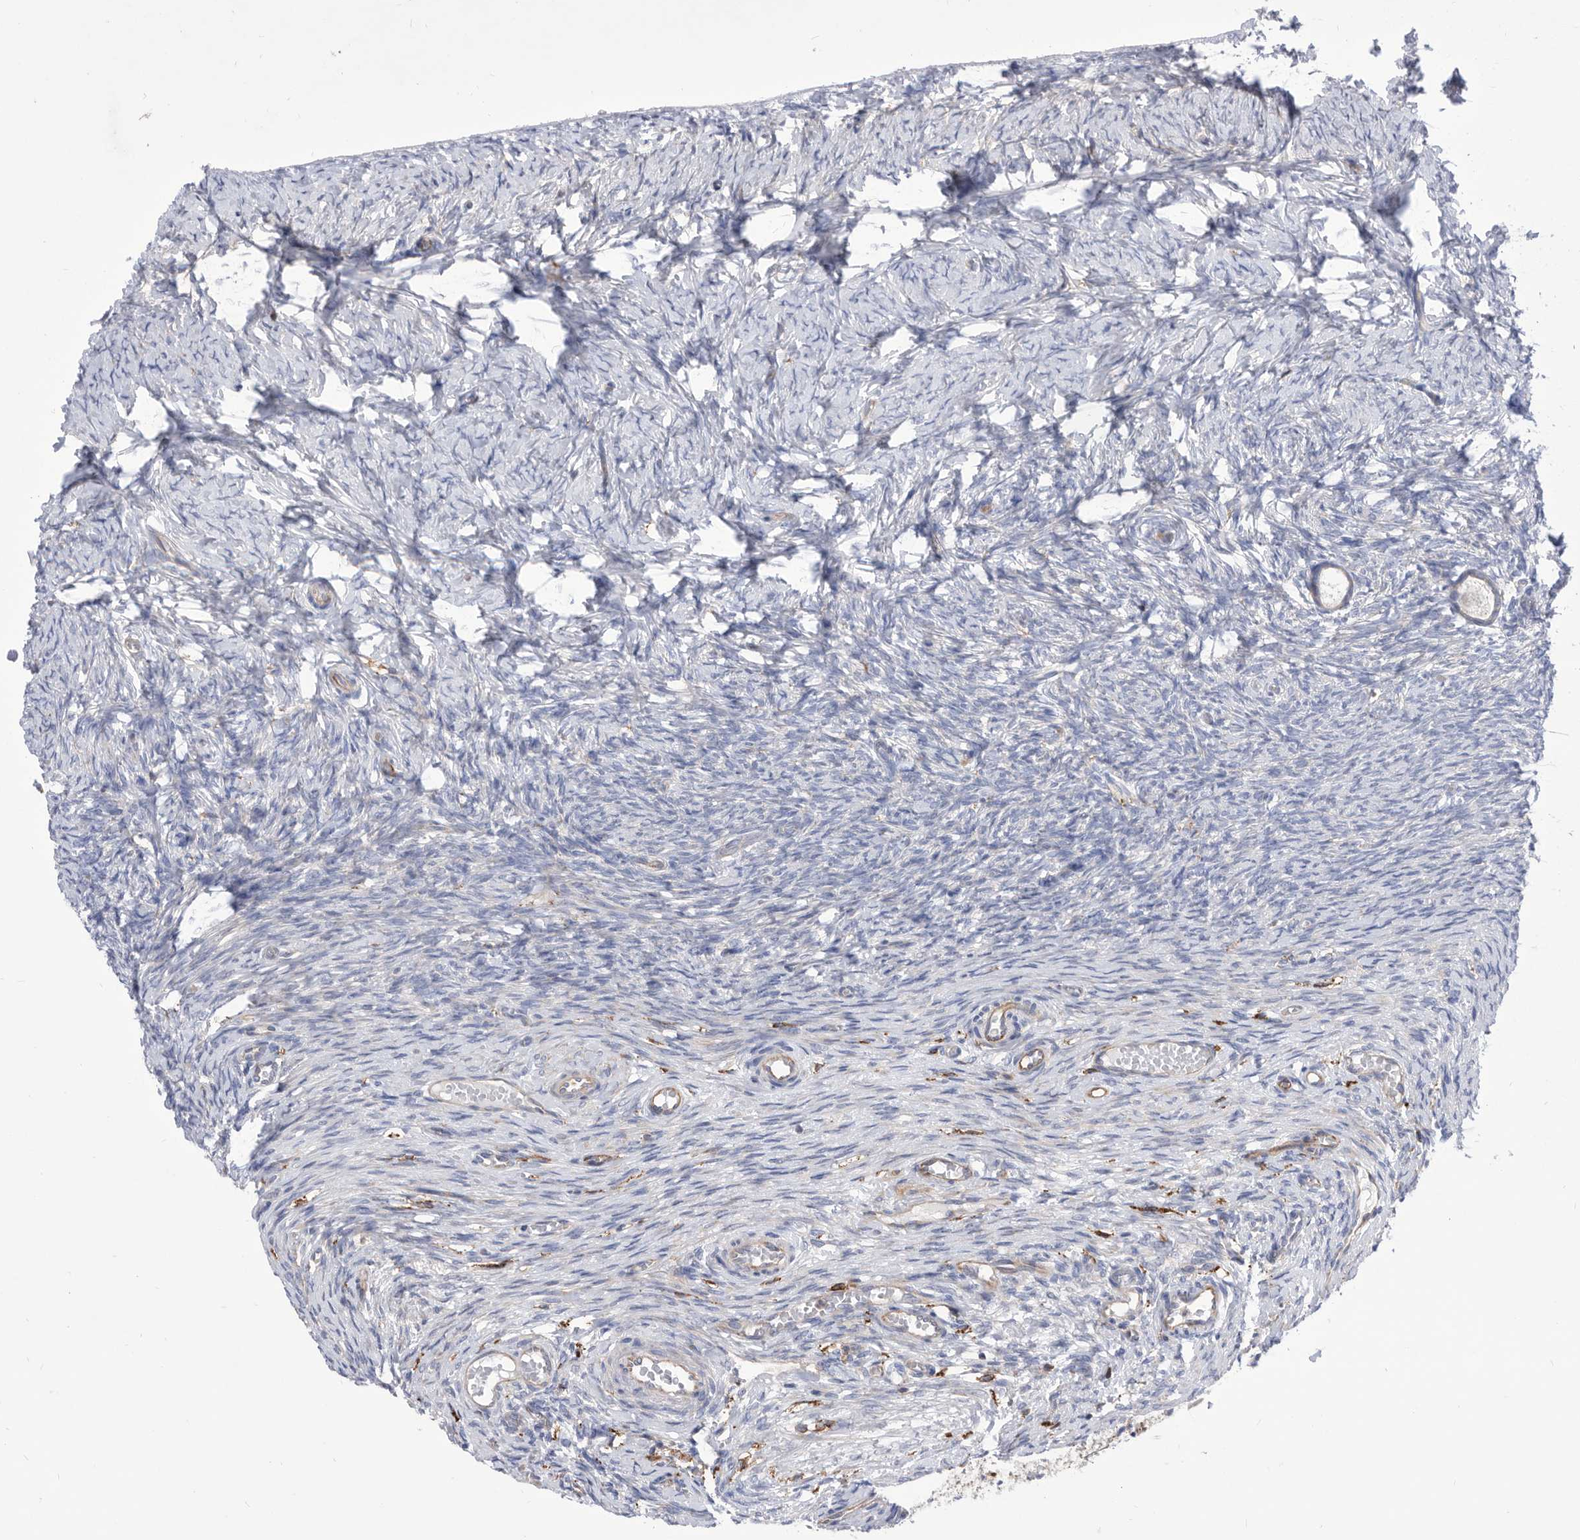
{"staining": {"intensity": "negative", "quantity": "none", "location": "none"}, "tissue": "ovary", "cell_type": "Follicle cells", "image_type": "normal", "snomed": [{"axis": "morphology", "description": "Adenocarcinoma, NOS"}, {"axis": "topography", "description": "Endometrium"}], "caption": "IHC of benign human ovary reveals no staining in follicle cells.", "gene": "SMG7", "patient": {"sex": "female", "age": 32}}